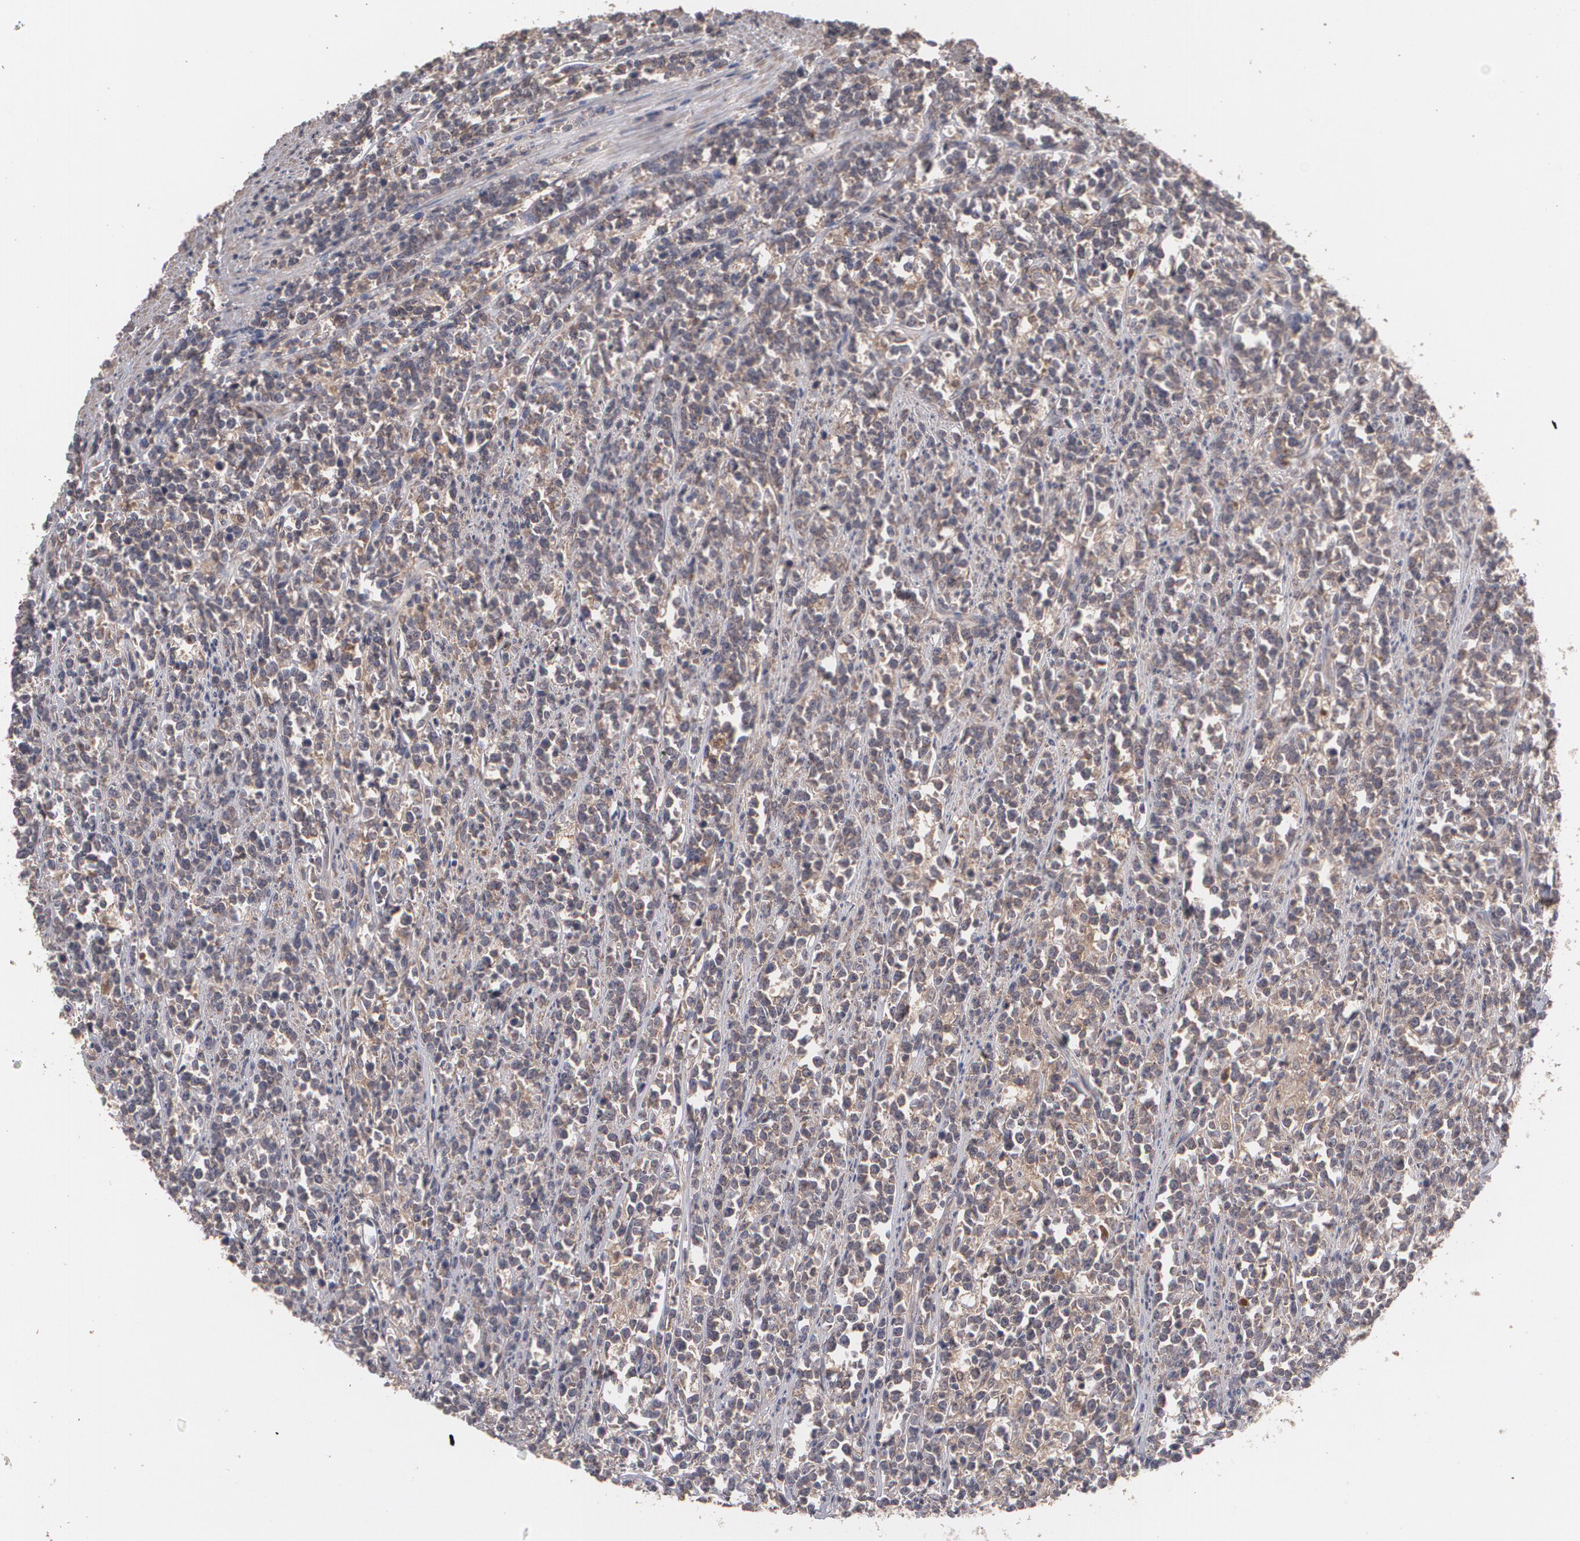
{"staining": {"intensity": "strong", "quantity": ">75%", "location": "cytoplasmic/membranous"}, "tissue": "lymphoma", "cell_type": "Tumor cells", "image_type": "cancer", "snomed": [{"axis": "morphology", "description": "Malignant lymphoma, non-Hodgkin's type, High grade"}, {"axis": "topography", "description": "Small intestine"}, {"axis": "topography", "description": "Colon"}], "caption": "This histopathology image displays lymphoma stained with immunohistochemistry (IHC) to label a protein in brown. The cytoplasmic/membranous of tumor cells show strong positivity for the protein. Nuclei are counter-stained blue.", "gene": "ARF6", "patient": {"sex": "male", "age": 8}}